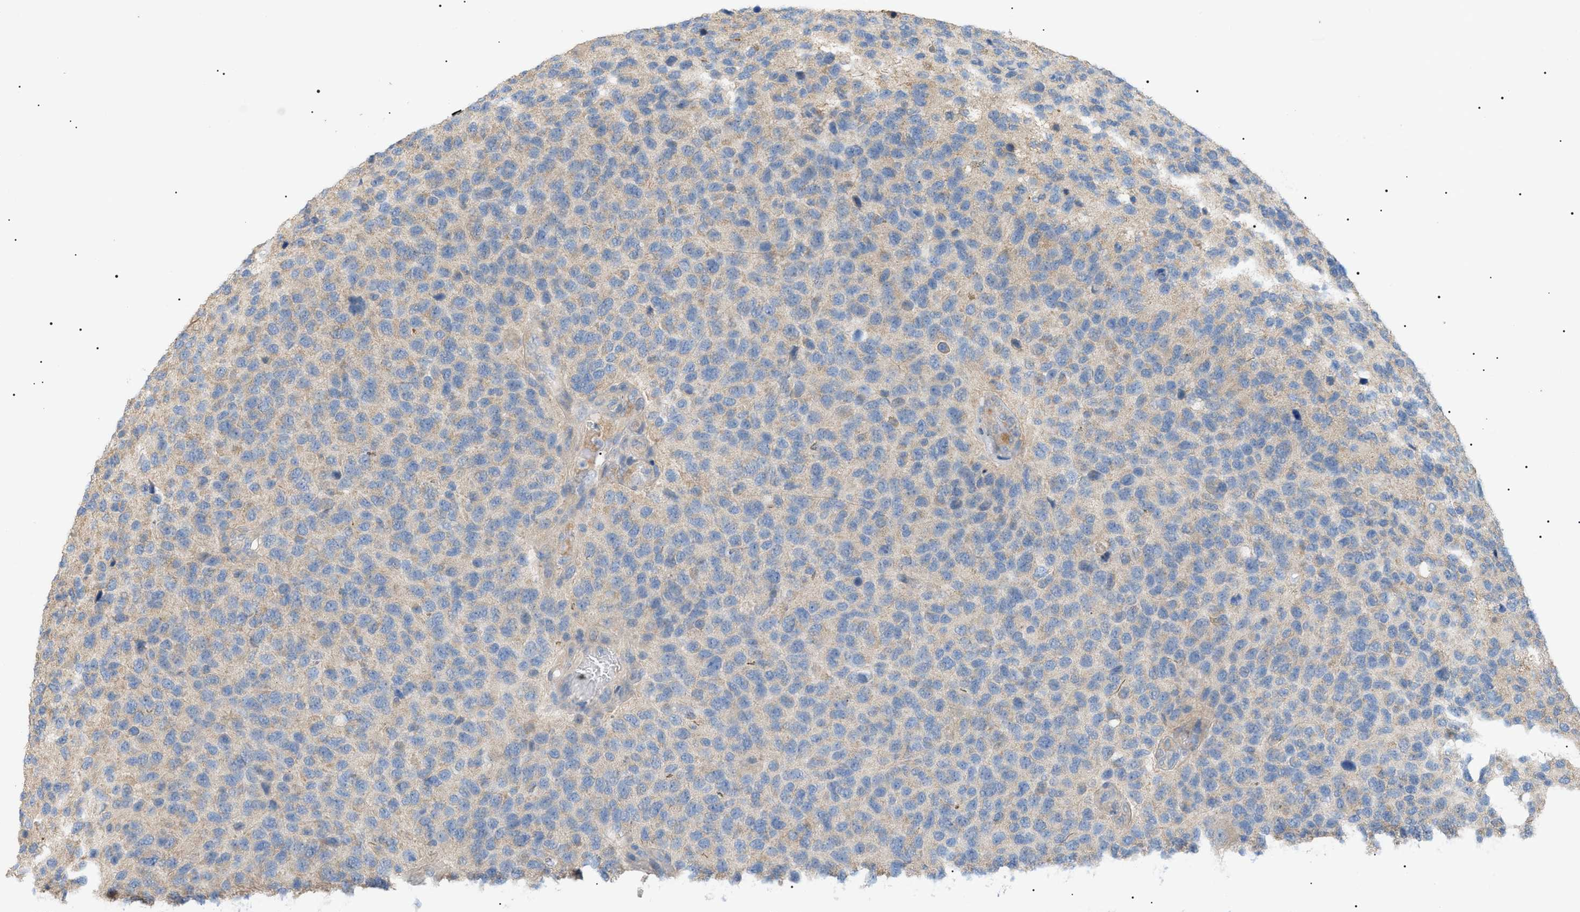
{"staining": {"intensity": "weak", "quantity": "<25%", "location": "cytoplasmic/membranous"}, "tissue": "glioma", "cell_type": "Tumor cells", "image_type": "cancer", "snomed": [{"axis": "morphology", "description": "Glioma, malignant, High grade"}, {"axis": "topography", "description": "pancreas cauda"}], "caption": "Micrograph shows no significant protein staining in tumor cells of glioma. (IHC, brightfield microscopy, high magnification).", "gene": "IRS2", "patient": {"sex": "male", "age": 60}}